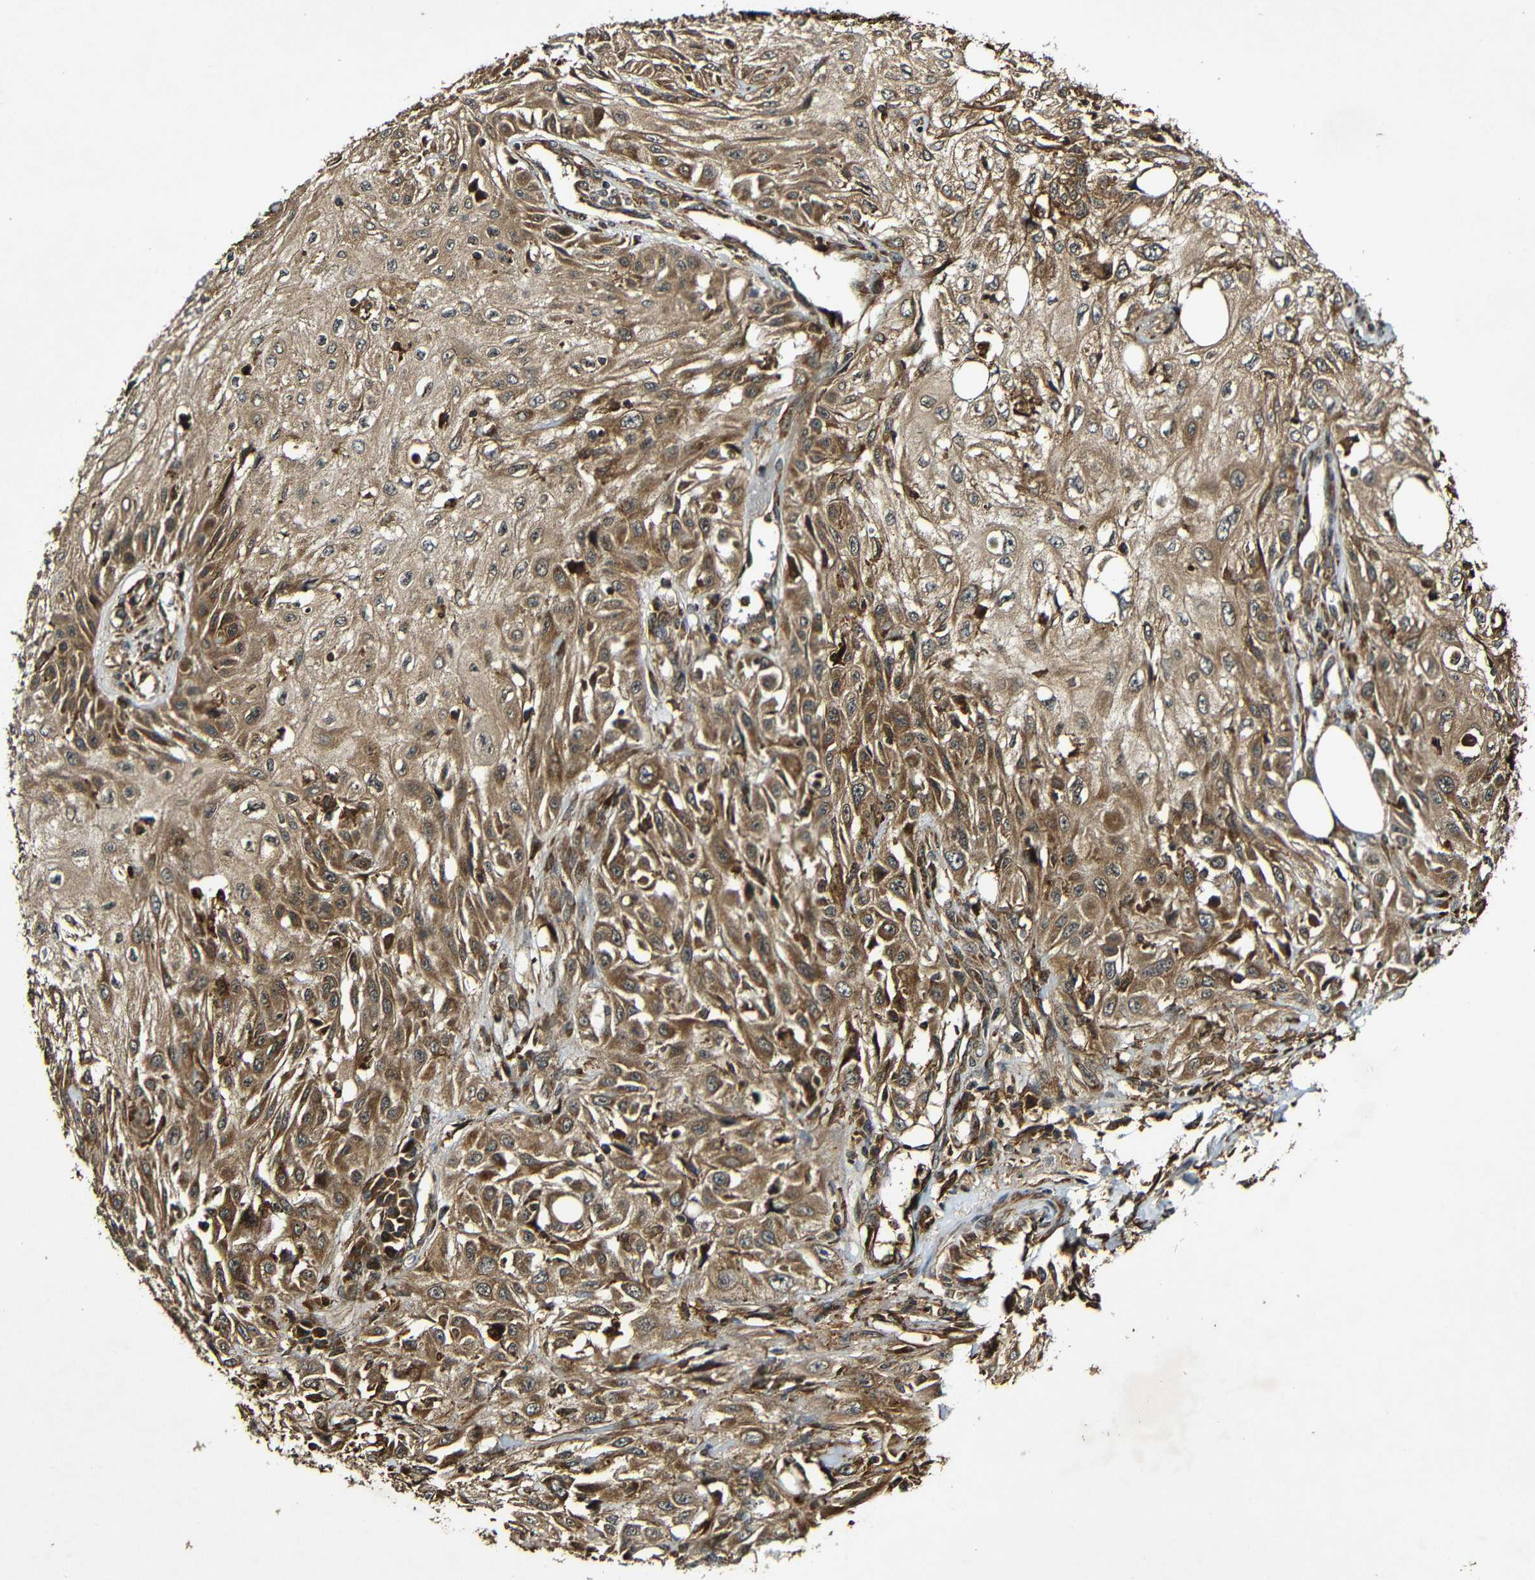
{"staining": {"intensity": "moderate", "quantity": ">75%", "location": "cytoplasmic/membranous"}, "tissue": "skin cancer", "cell_type": "Tumor cells", "image_type": "cancer", "snomed": [{"axis": "morphology", "description": "Squamous cell carcinoma, NOS"}, {"axis": "topography", "description": "Skin"}], "caption": "Skin cancer (squamous cell carcinoma) tissue exhibits moderate cytoplasmic/membranous staining in approximately >75% of tumor cells", "gene": "CASP8", "patient": {"sex": "male", "age": 75}}